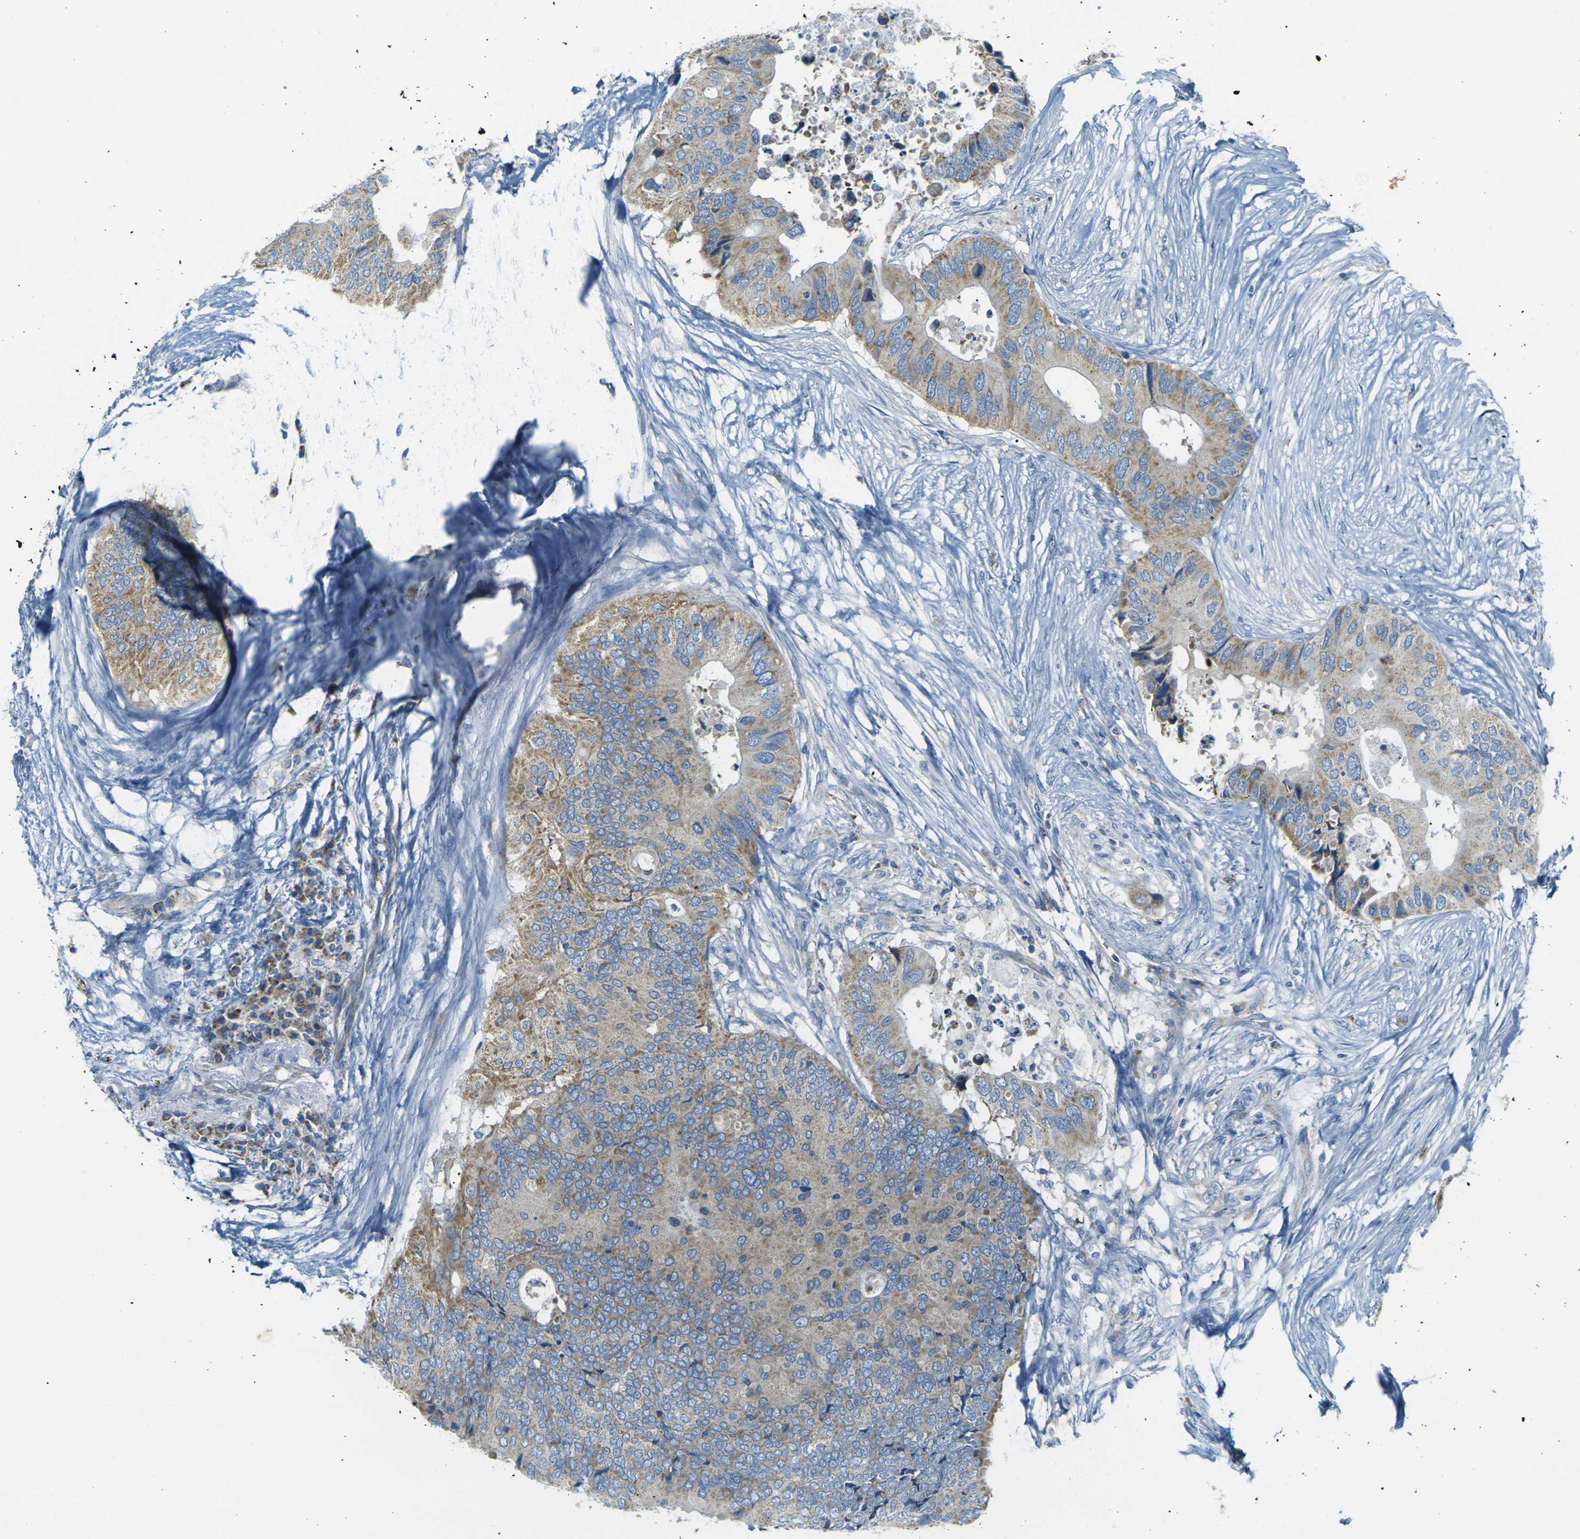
{"staining": {"intensity": "weak", "quantity": ">75%", "location": "cytoplasmic/membranous"}, "tissue": "colorectal cancer", "cell_type": "Tumor cells", "image_type": "cancer", "snomed": [{"axis": "morphology", "description": "Adenocarcinoma, NOS"}, {"axis": "topography", "description": "Colon"}], "caption": "This photomicrograph displays IHC staining of adenocarcinoma (colorectal), with low weak cytoplasmic/membranous staining in about >75% of tumor cells.", "gene": "PARD6B", "patient": {"sex": "male", "age": 71}}